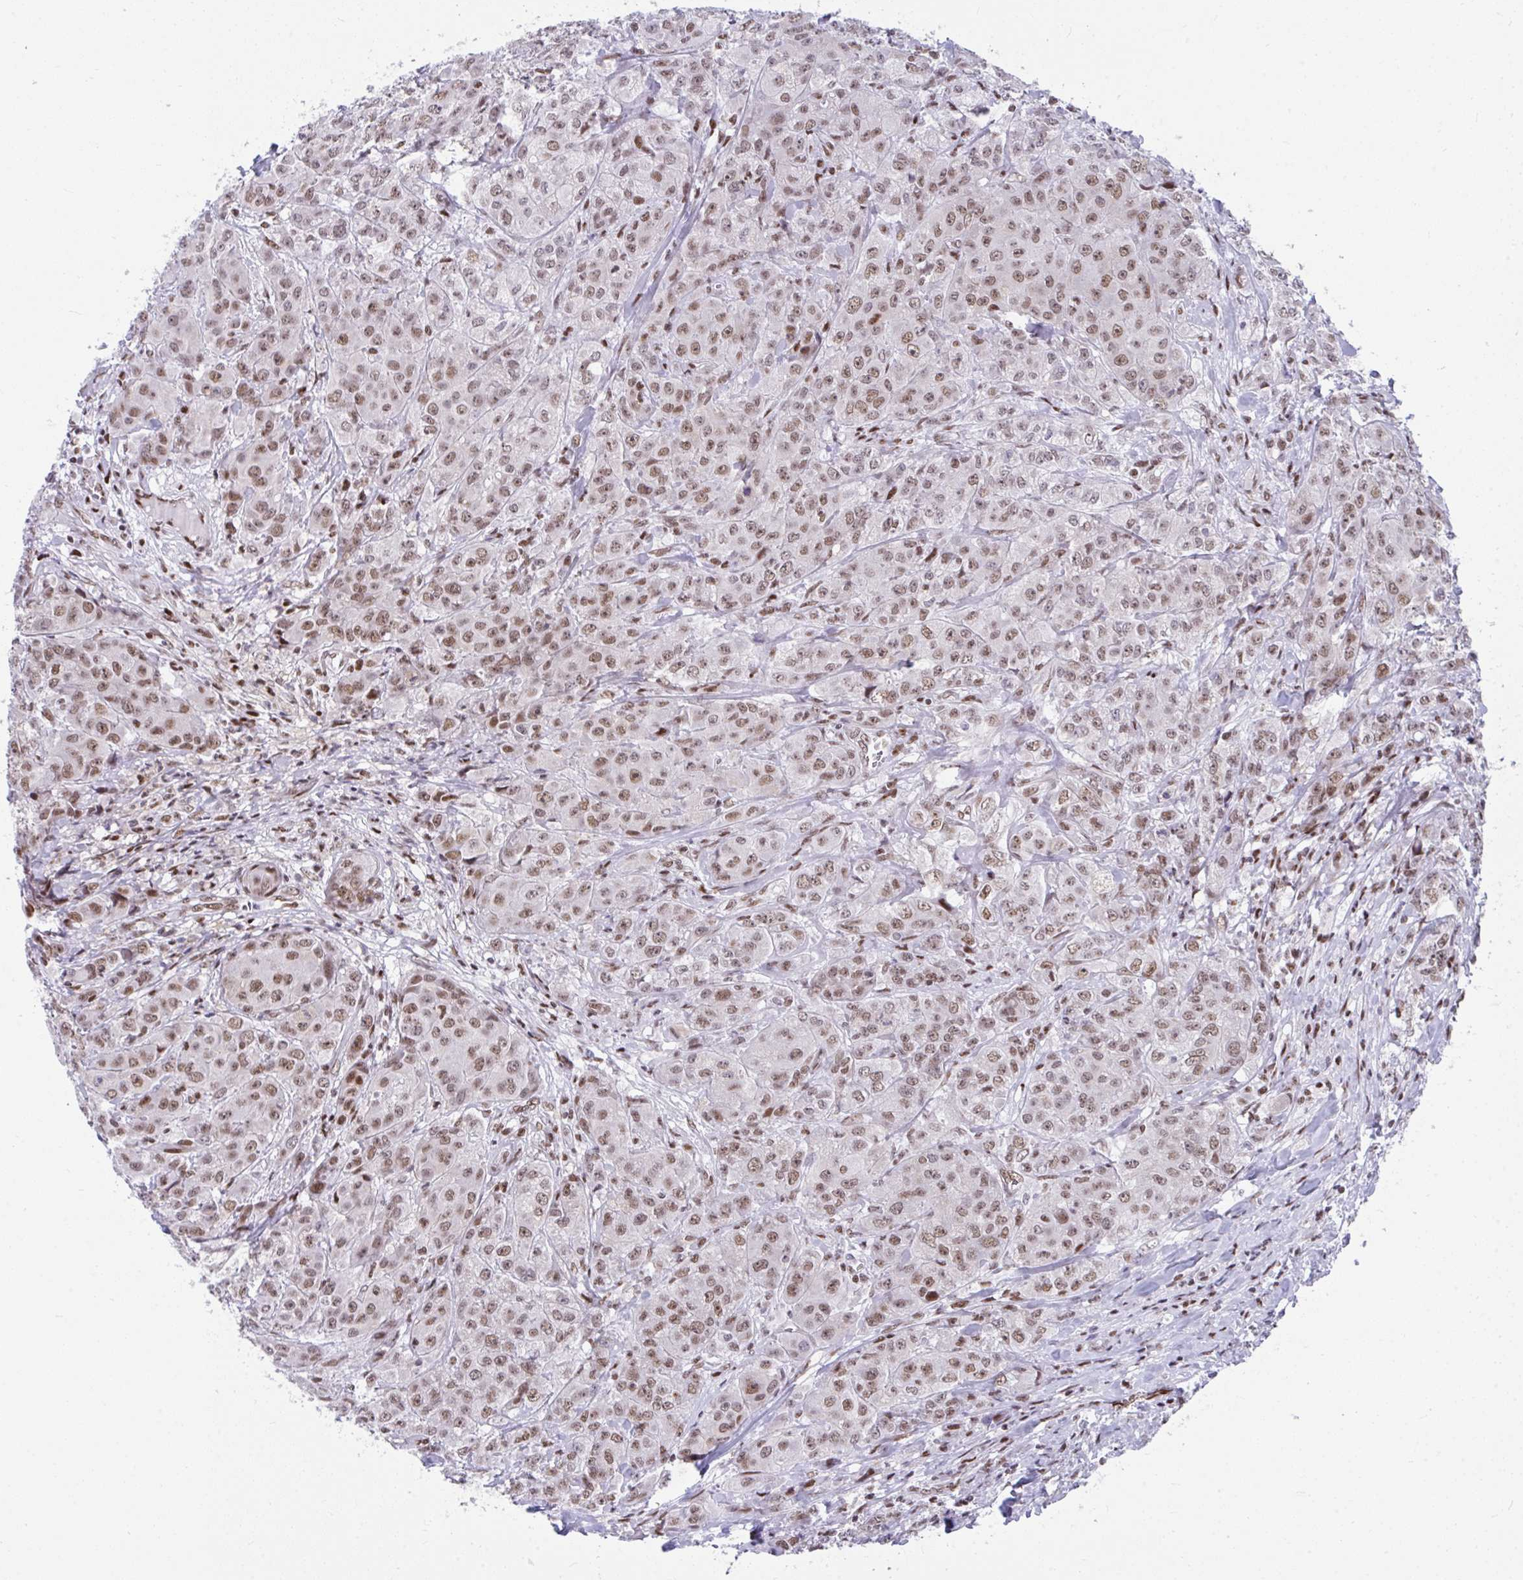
{"staining": {"intensity": "moderate", "quantity": "25%-75%", "location": "nuclear"}, "tissue": "breast cancer", "cell_type": "Tumor cells", "image_type": "cancer", "snomed": [{"axis": "morphology", "description": "Normal tissue, NOS"}, {"axis": "morphology", "description": "Duct carcinoma"}, {"axis": "topography", "description": "Breast"}], "caption": "Immunohistochemical staining of breast cancer (intraductal carcinoma) demonstrates medium levels of moderate nuclear protein staining in about 25%-75% of tumor cells.", "gene": "SLC35C2", "patient": {"sex": "female", "age": 43}}